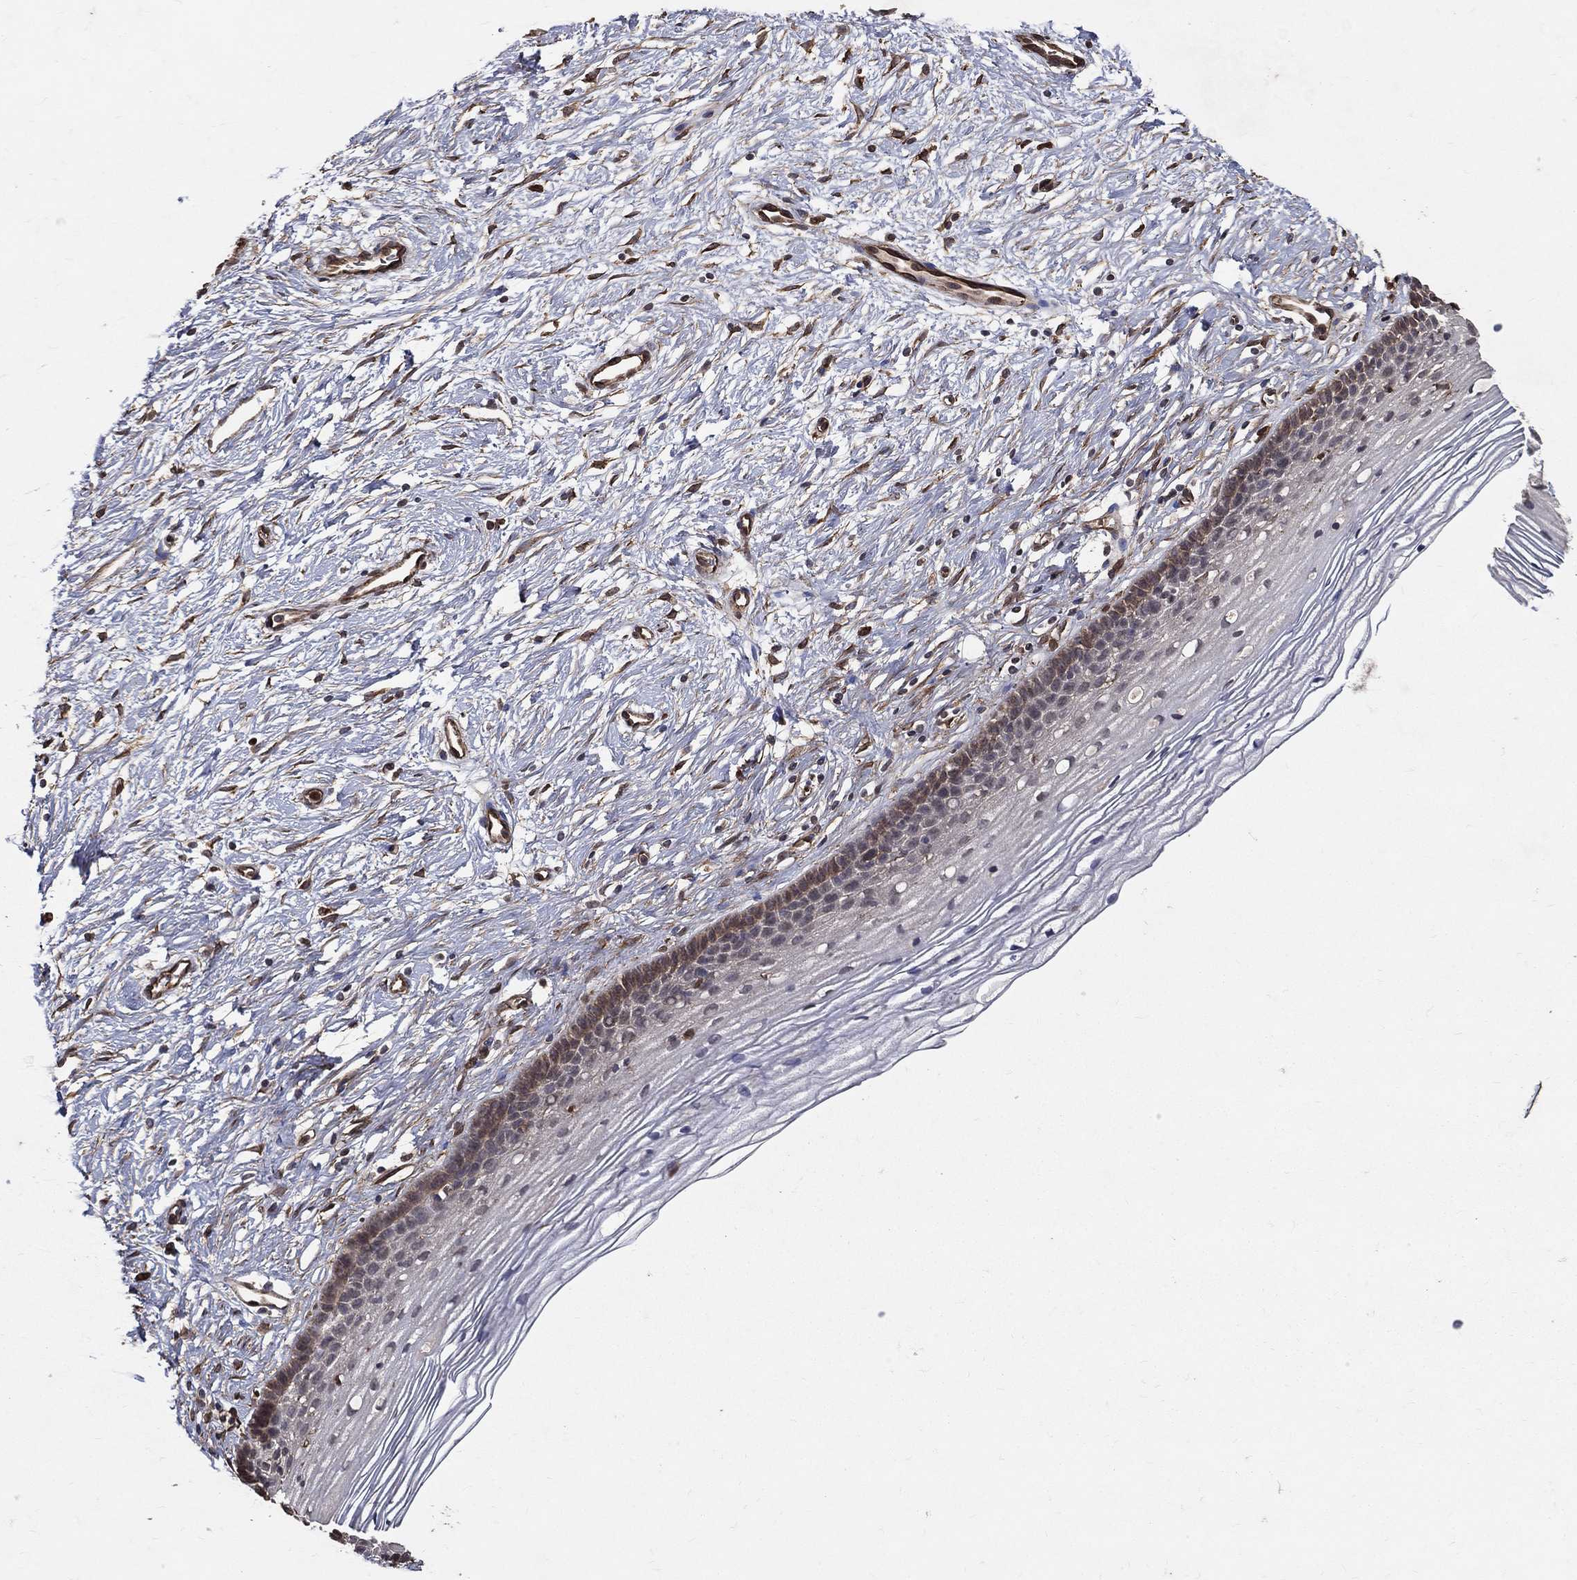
{"staining": {"intensity": "negative", "quantity": "none", "location": "none"}, "tissue": "cervix", "cell_type": "Glandular cells", "image_type": "normal", "snomed": [{"axis": "morphology", "description": "Normal tissue, NOS"}, {"axis": "topography", "description": "Cervix"}], "caption": "Immunohistochemistry histopathology image of unremarkable cervix: human cervix stained with DAB (3,3'-diaminobenzidine) displays no significant protein positivity in glandular cells.", "gene": "DPYSL2", "patient": {"sex": "female", "age": 39}}